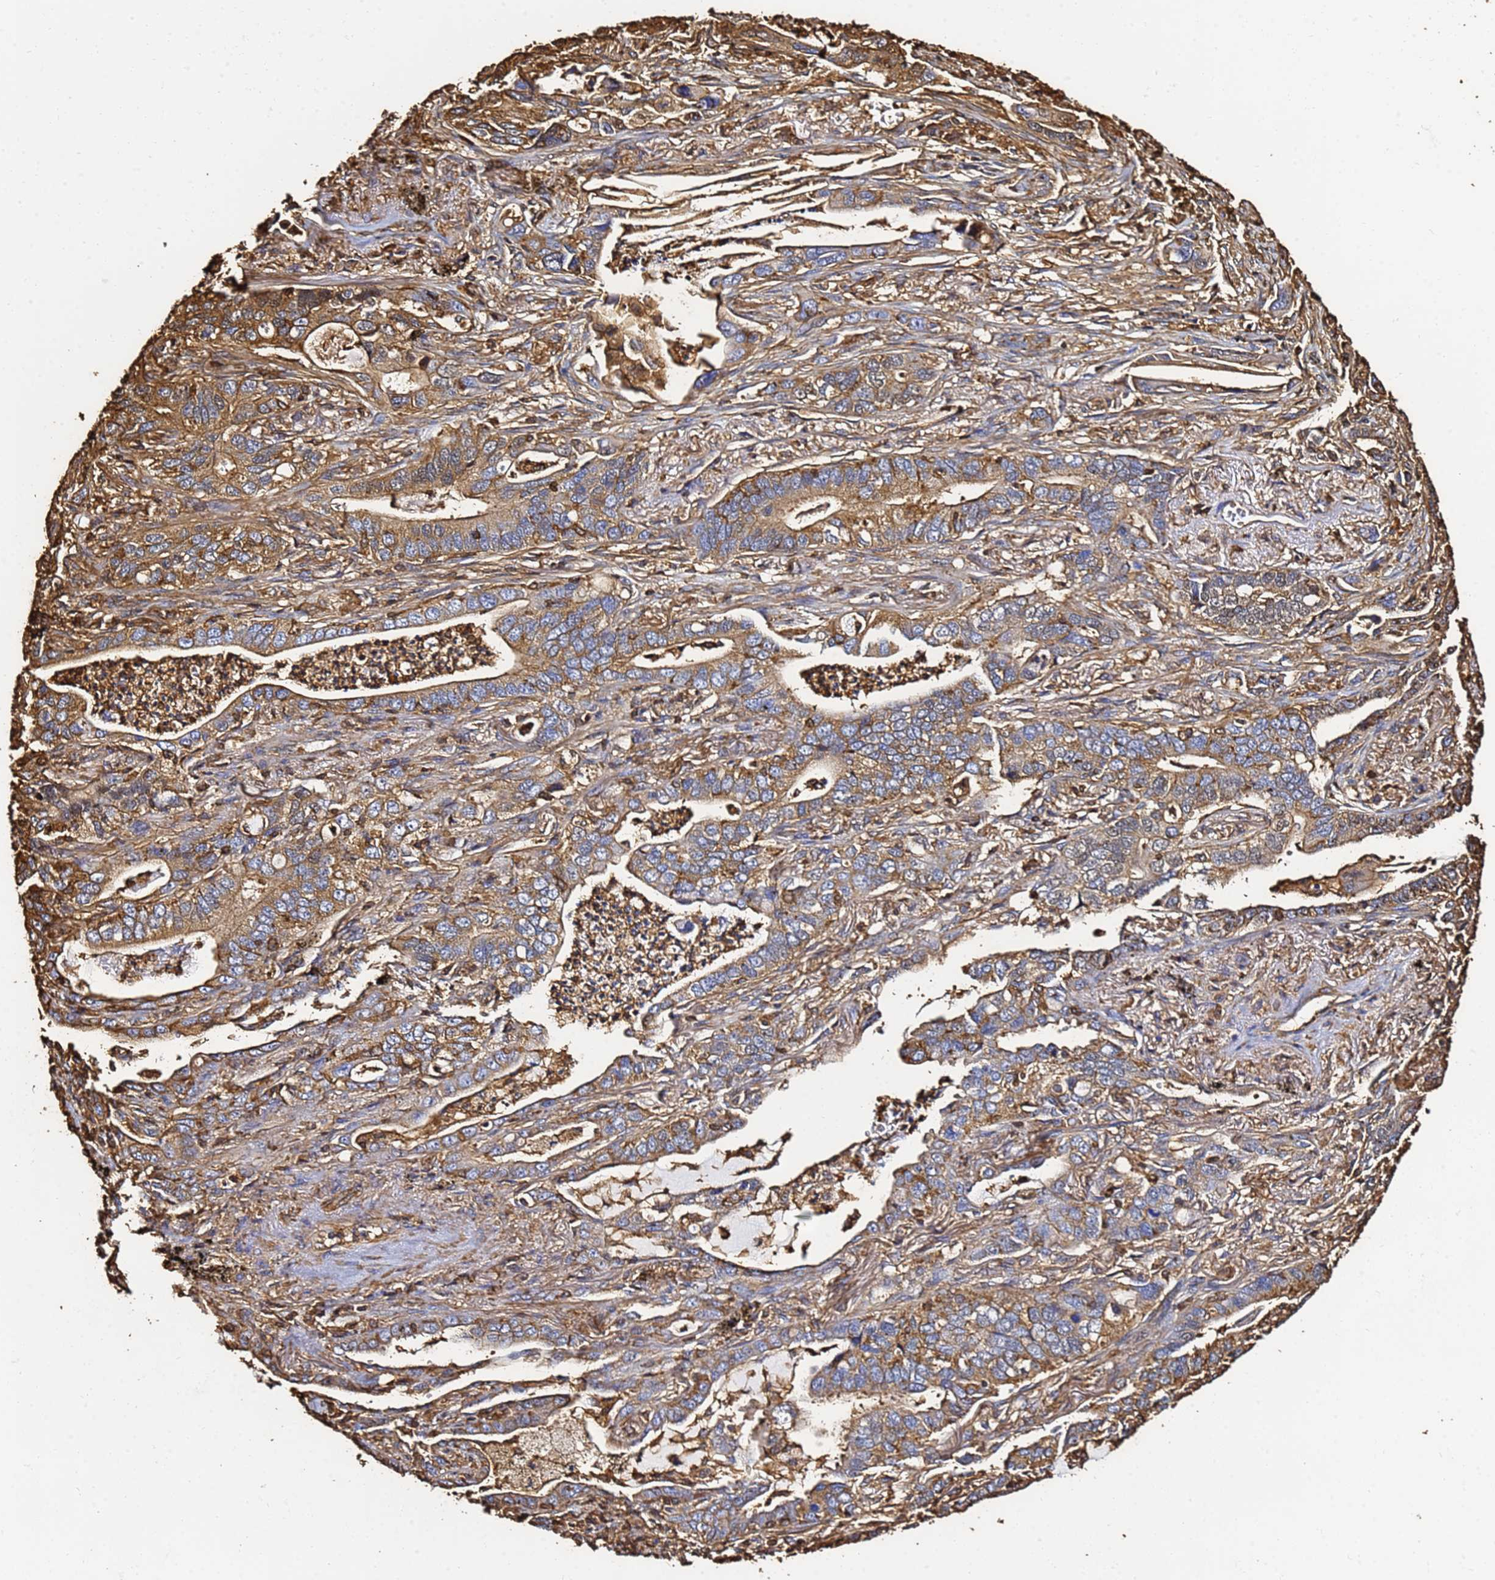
{"staining": {"intensity": "moderate", "quantity": ">75%", "location": "cytoplasmic/membranous"}, "tissue": "lung cancer", "cell_type": "Tumor cells", "image_type": "cancer", "snomed": [{"axis": "morphology", "description": "Adenocarcinoma, NOS"}, {"axis": "topography", "description": "Lung"}], "caption": "The histopathology image shows a brown stain indicating the presence of a protein in the cytoplasmic/membranous of tumor cells in lung cancer (adenocarcinoma).", "gene": "ACTB", "patient": {"sex": "male", "age": 67}}